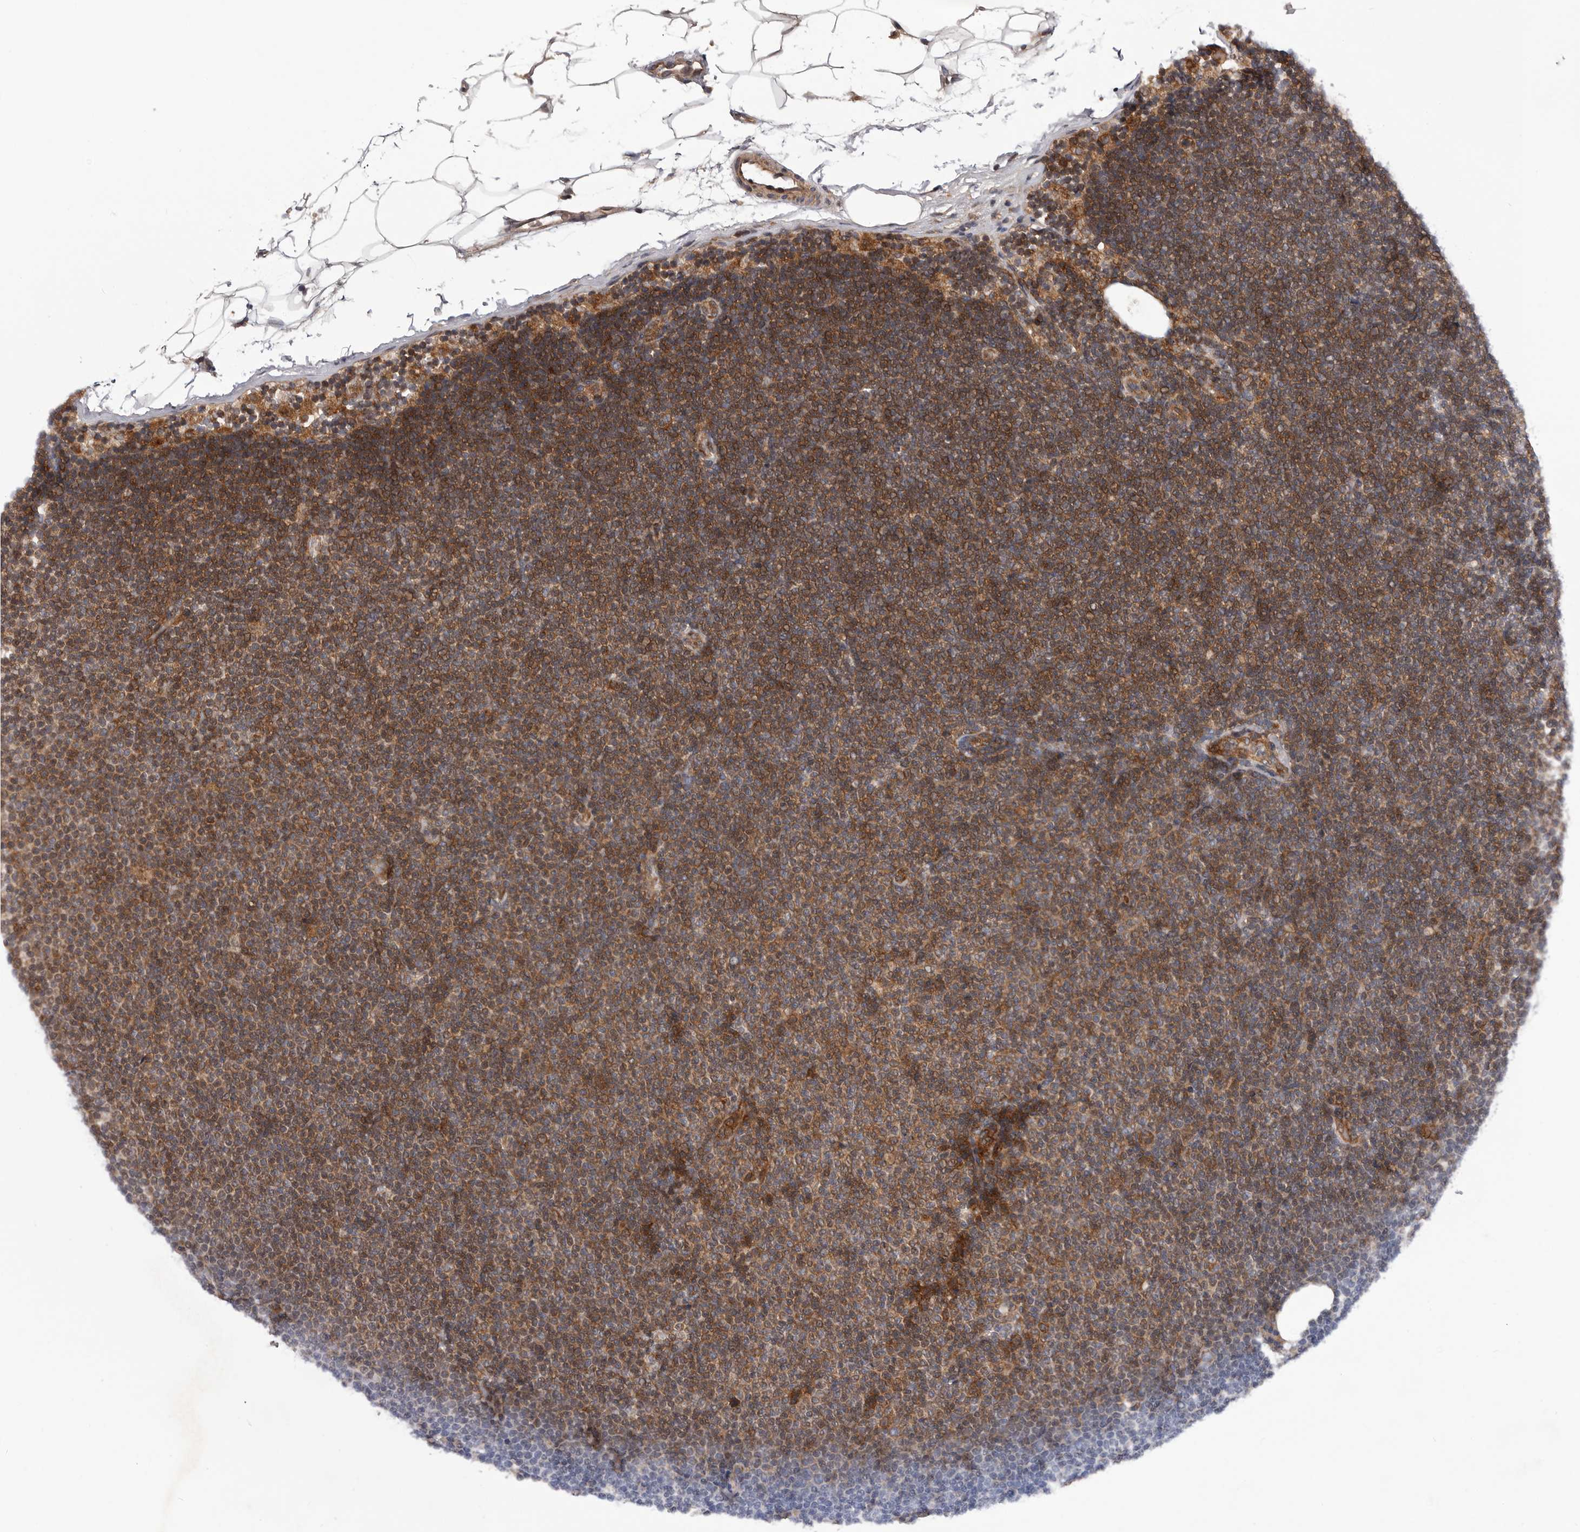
{"staining": {"intensity": "moderate", "quantity": ">75%", "location": "cytoplasmic/membranous"}, "tissue": "lymphoma", "cell_type": "Tumor cells", "image_type": "cancer", "snomed": [{"axis": "morphology", "description": "Malignant lymphoma, non-Hodgkin's type, Low grade"}, {"axis": "topography", "description": "Lymph node"}], "caption": "Human lymphoma stained with a brown dye shows moderate cytoplasmic/membranous positive staining in approximately >75% of tumor cells.", "gene": "VPS37A", "patient": {"sex": "female", "age": 53}}